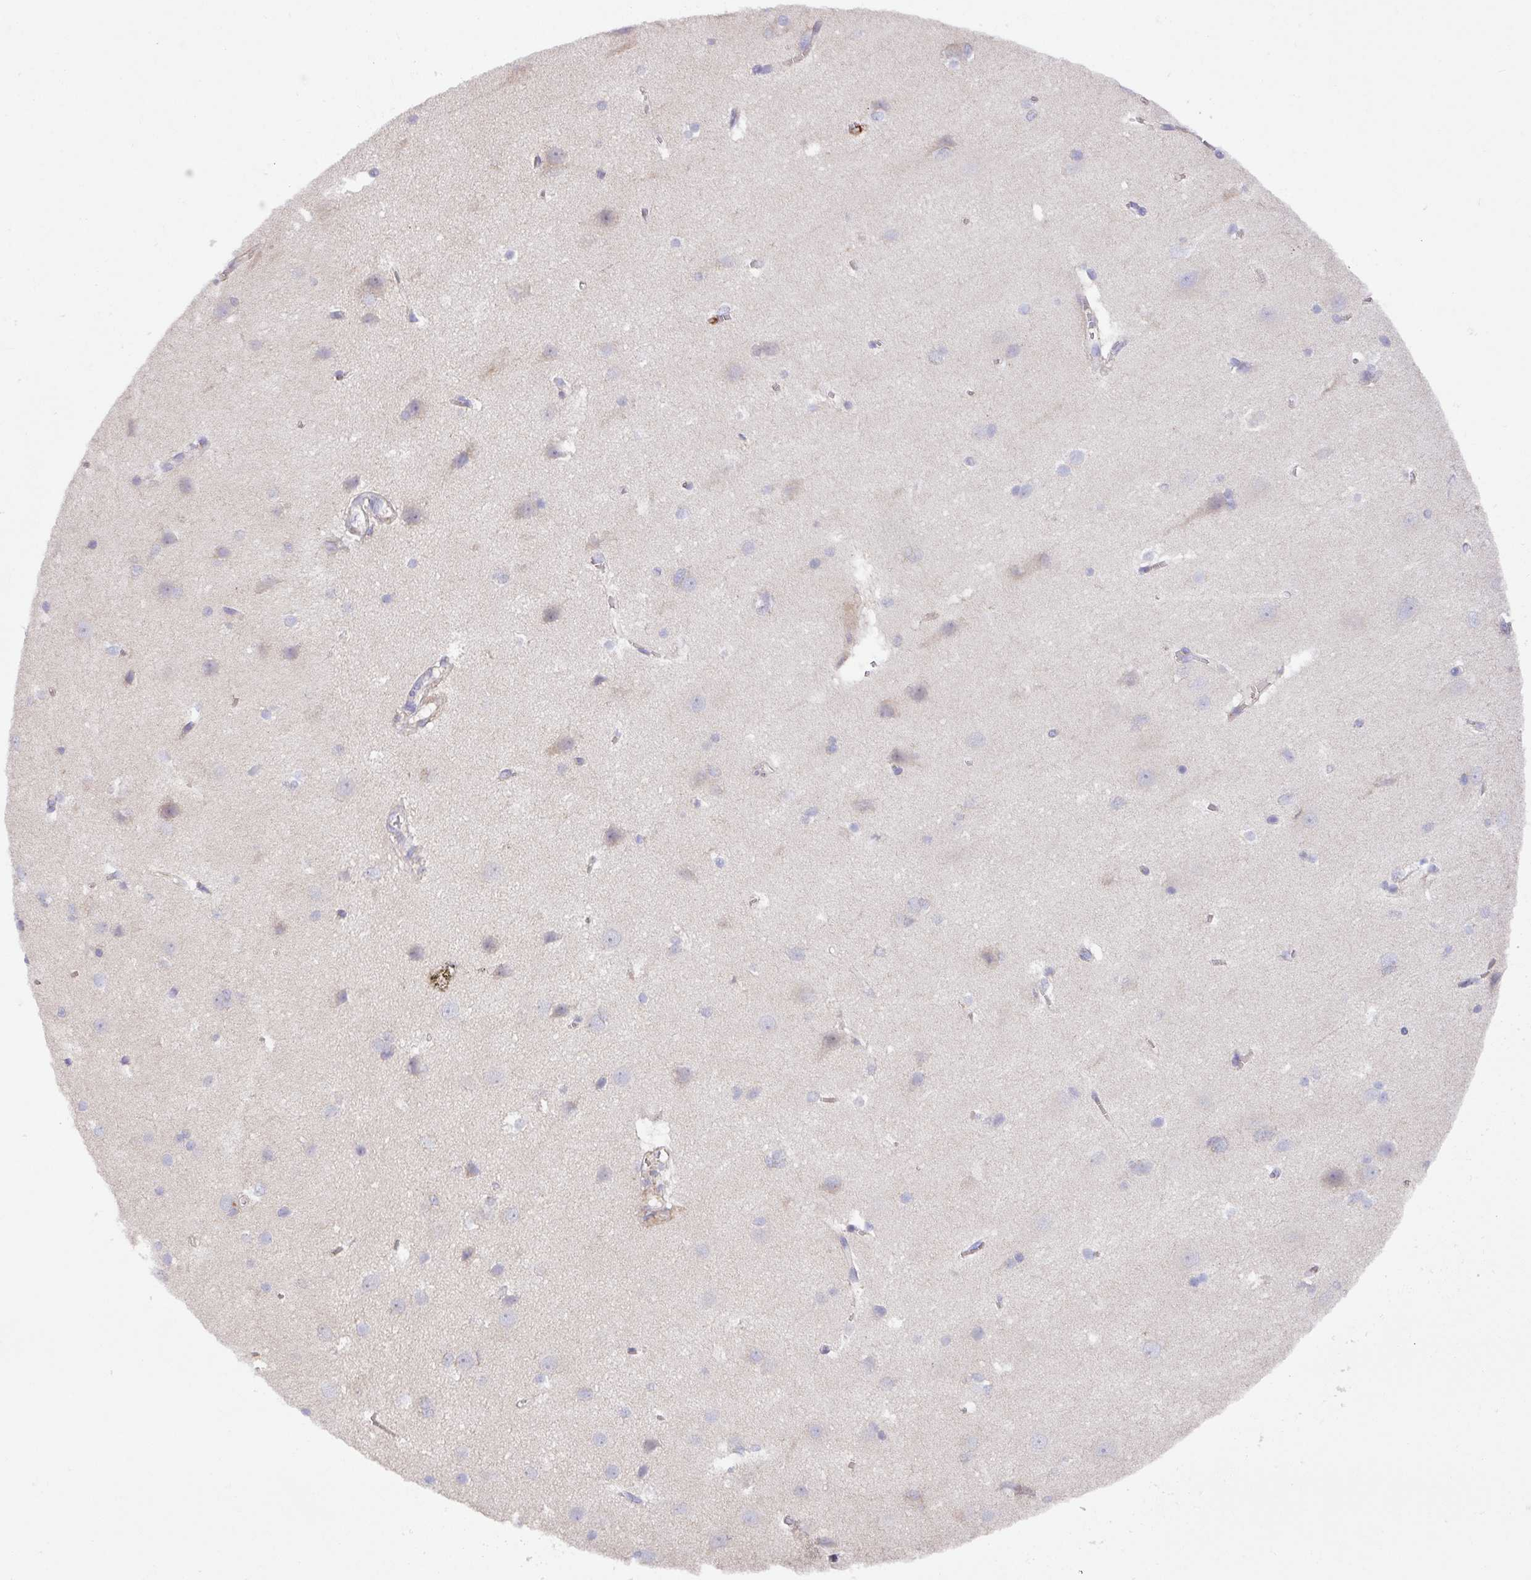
{"staining": {"intensity": "negative", "quantity": "none", "location": "none"}, "tissue": "cerebral cortex", "cell_type": "Endothelial cells", "image_type": "normal", "snomed": [{"axis": "morphology", "description": "Normal tissue, NOS"}, {"axis": "topography", "description": "Cerebral cortex"}], "caption": "IHC micrograph of normal cerebral cortex stained for a protein (brown), which displays no positivity in endothelial cells.", "gene": "CRISP3", "patient": {"sex": "male", "age": 37}}